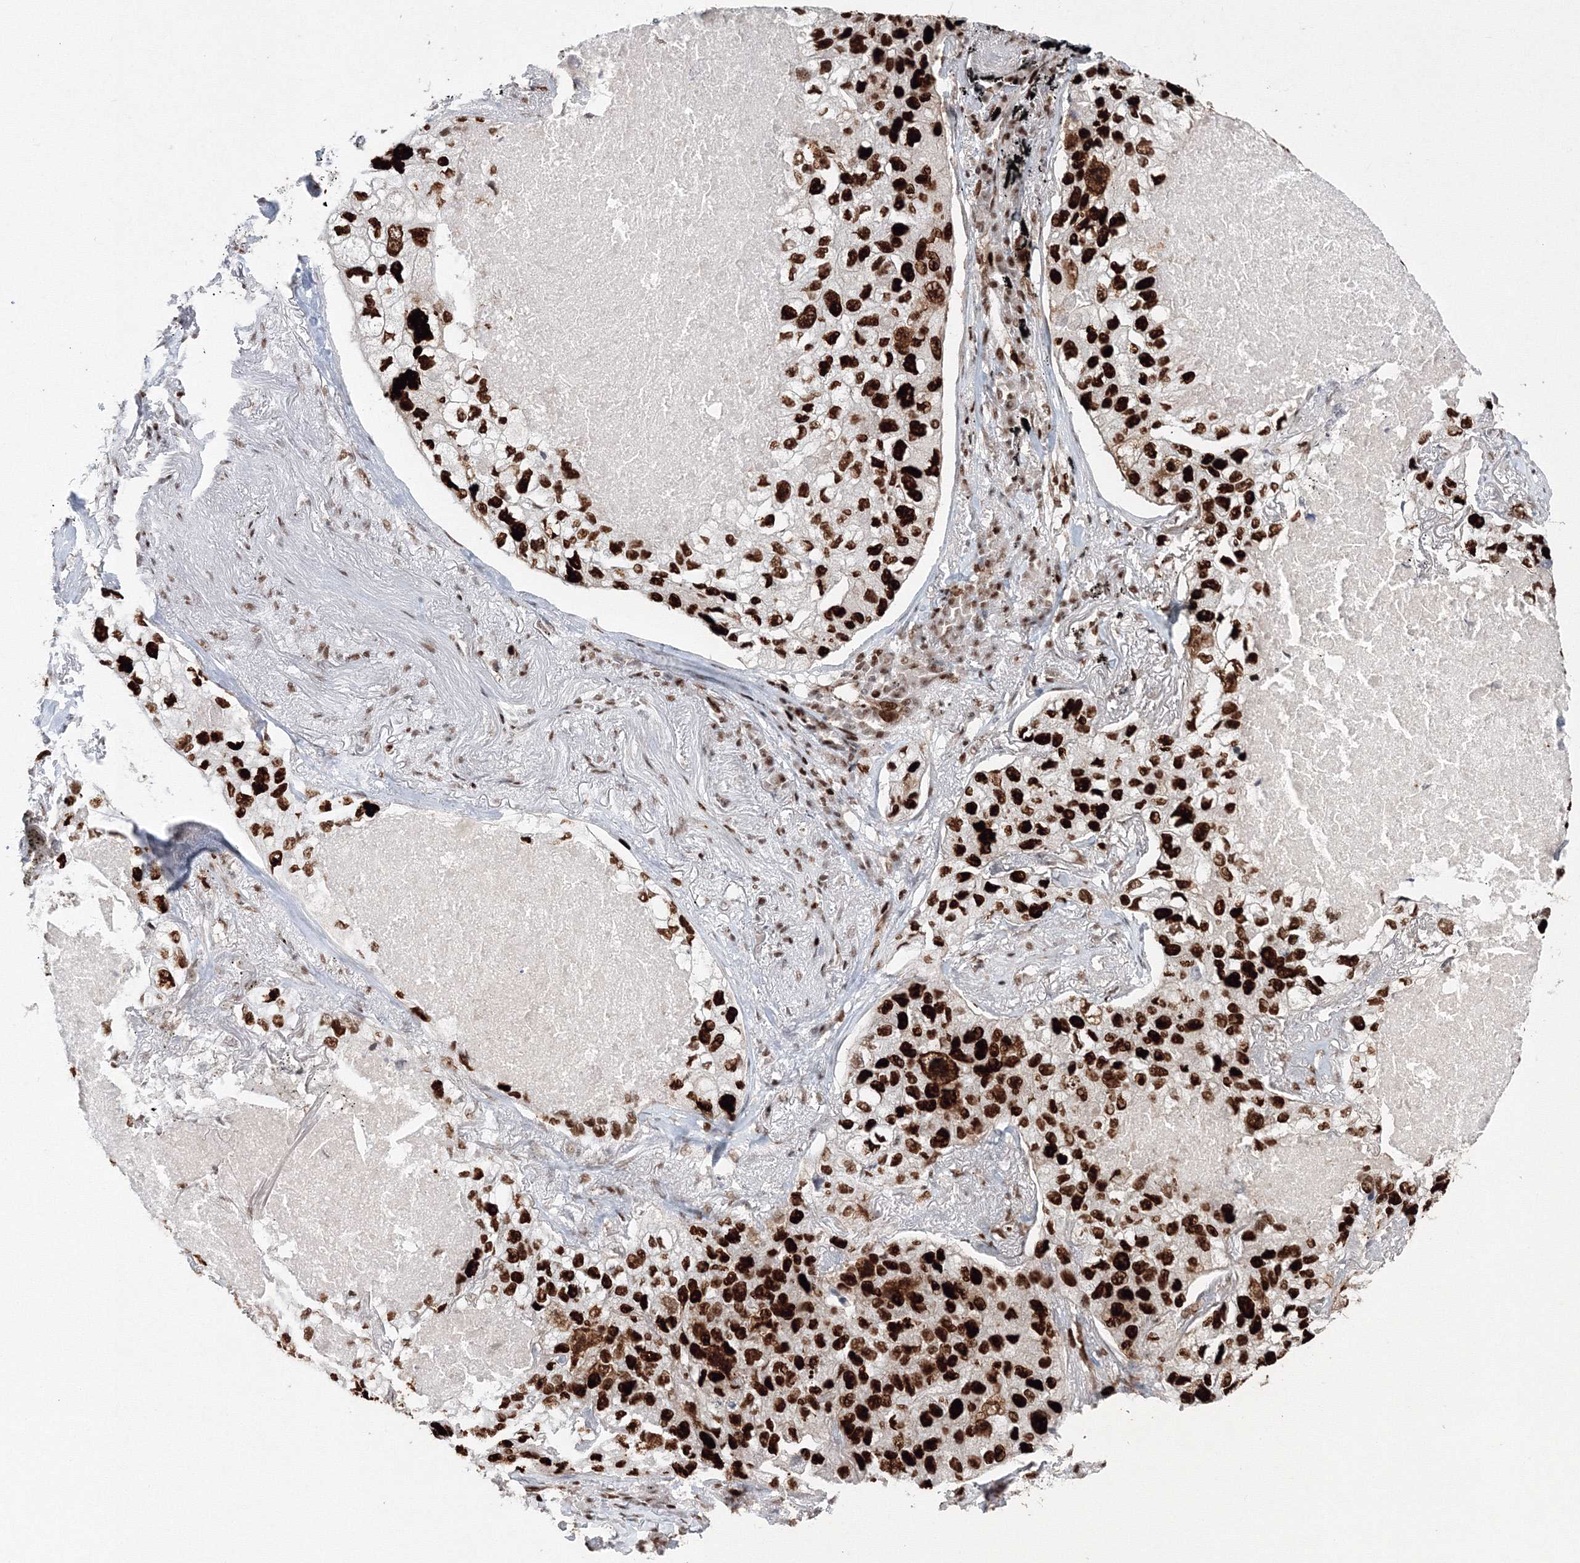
{"staining": {"intensity": "strong", "quantity": ">75%", "location": "nuclear"}, "tissue": "lung cancer", "cell_type": "Tumor cells", "image_type": "cancer", "snomed": [{"axis": "morphology", "description": "Adenocarcinoma, NOS"}, {"axis": "topography", "description": "Lung"}], "caption": "Human lung cancer (adenocarcinoma) stained for a protein (brown) shows strong nuclear positive staining in approximately >75% of tumor cells.", "gene": "LIG1", "patient": {"sex": "male", "age": 65}}